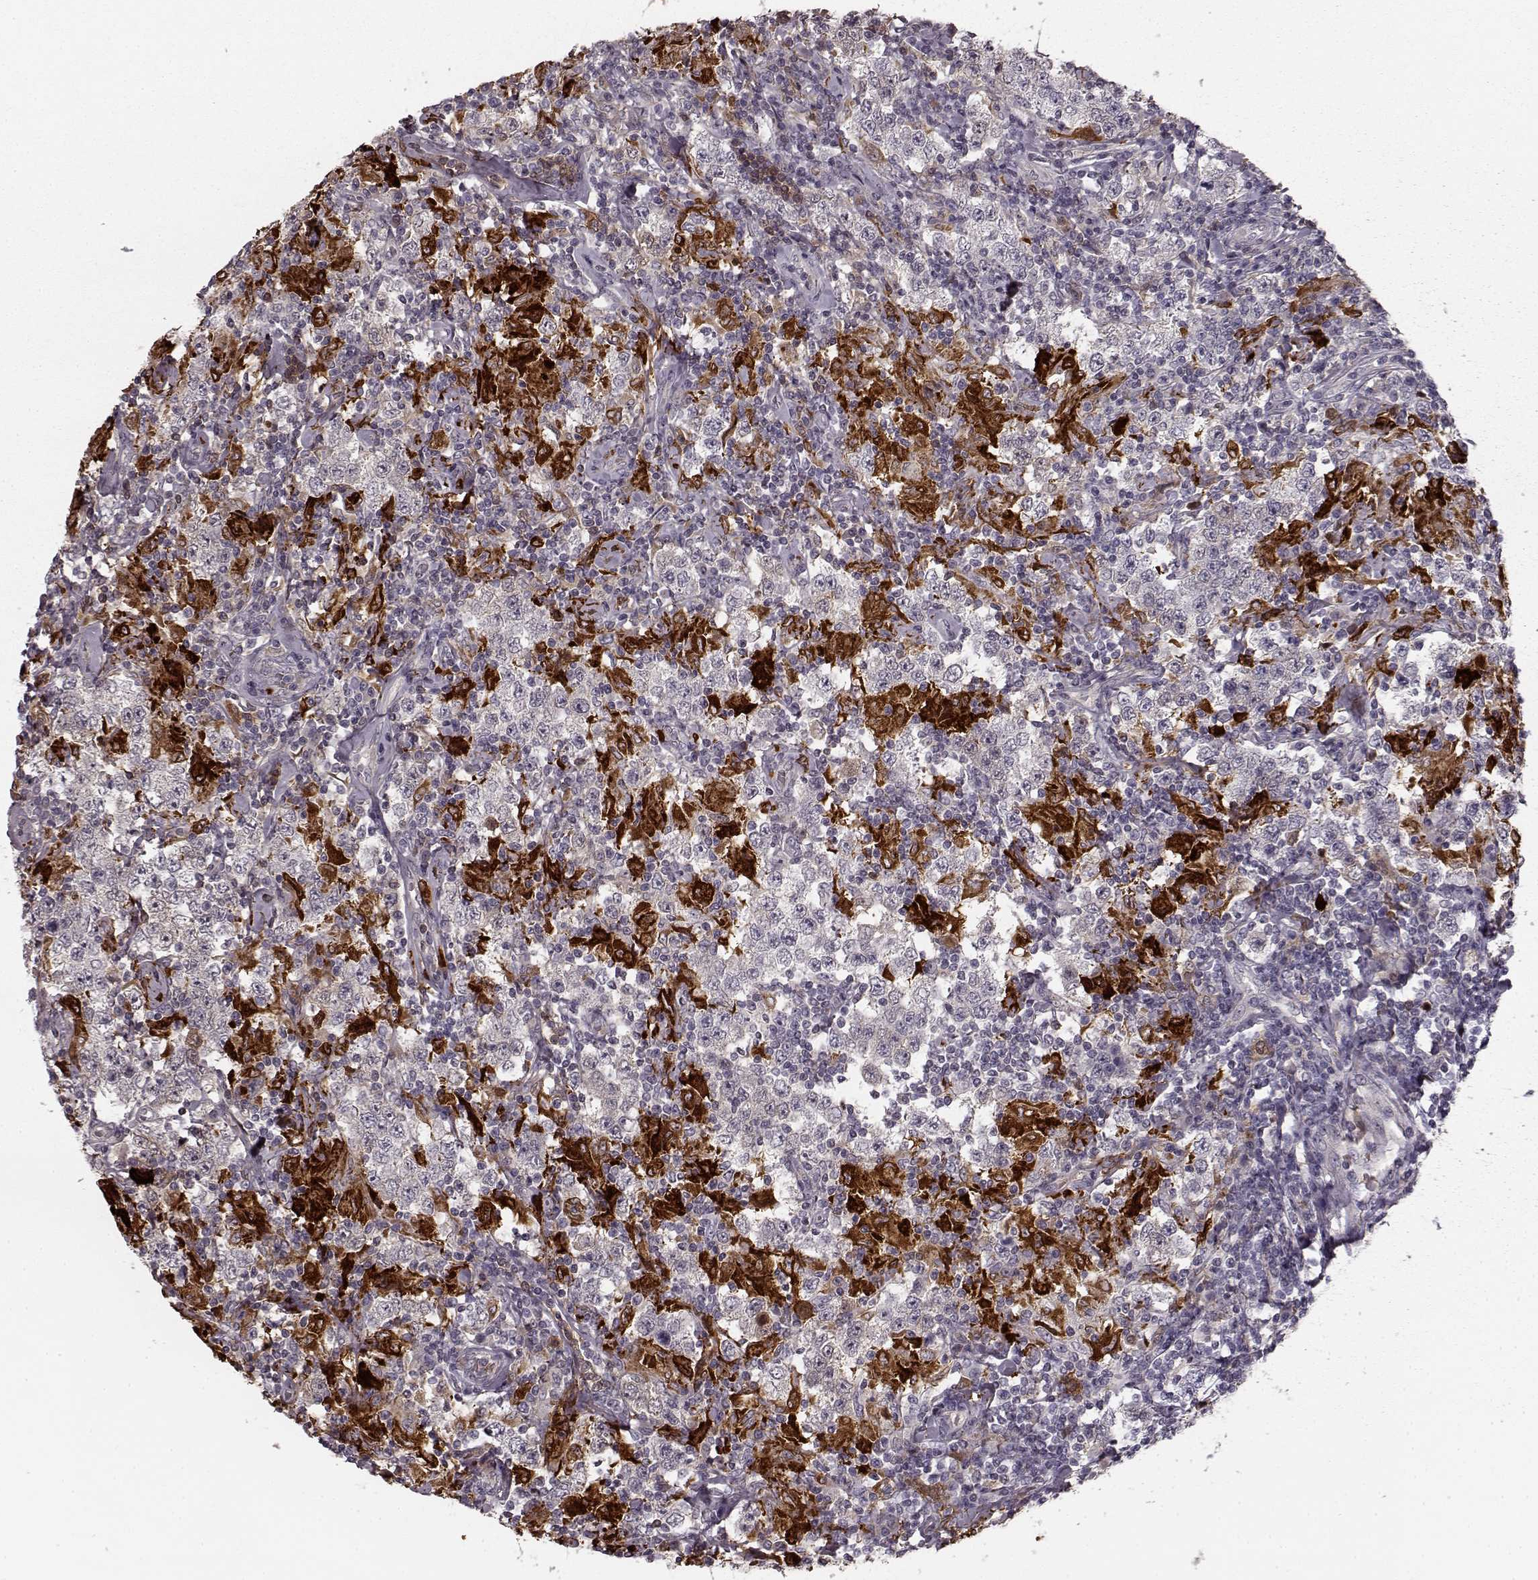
{"staining": {"intensity": "negative", "quantity": "none", "location": "none"}, "tissue": "testis cancer", "cell_type": "Tumor cells", "image_type": "cancer", "snomed": [{"axis": "morphology", "description": "Seminoma, NOS"}, {"axis": "morphology", "description": "Carcinoma, Embryonal, NOS"}, {"axis": "topography", "description": "Testis"}], "caption": "This histopathology image is of testis cancer (embryonal carcinoma) stained with immunohistochemistry (IHC) to label a protein in brown with the nuclei are counter-stained blue. There is no expression in tumor cells.", "gene": "CHIT1", "patient": {"sex": "male", "age": 41}}